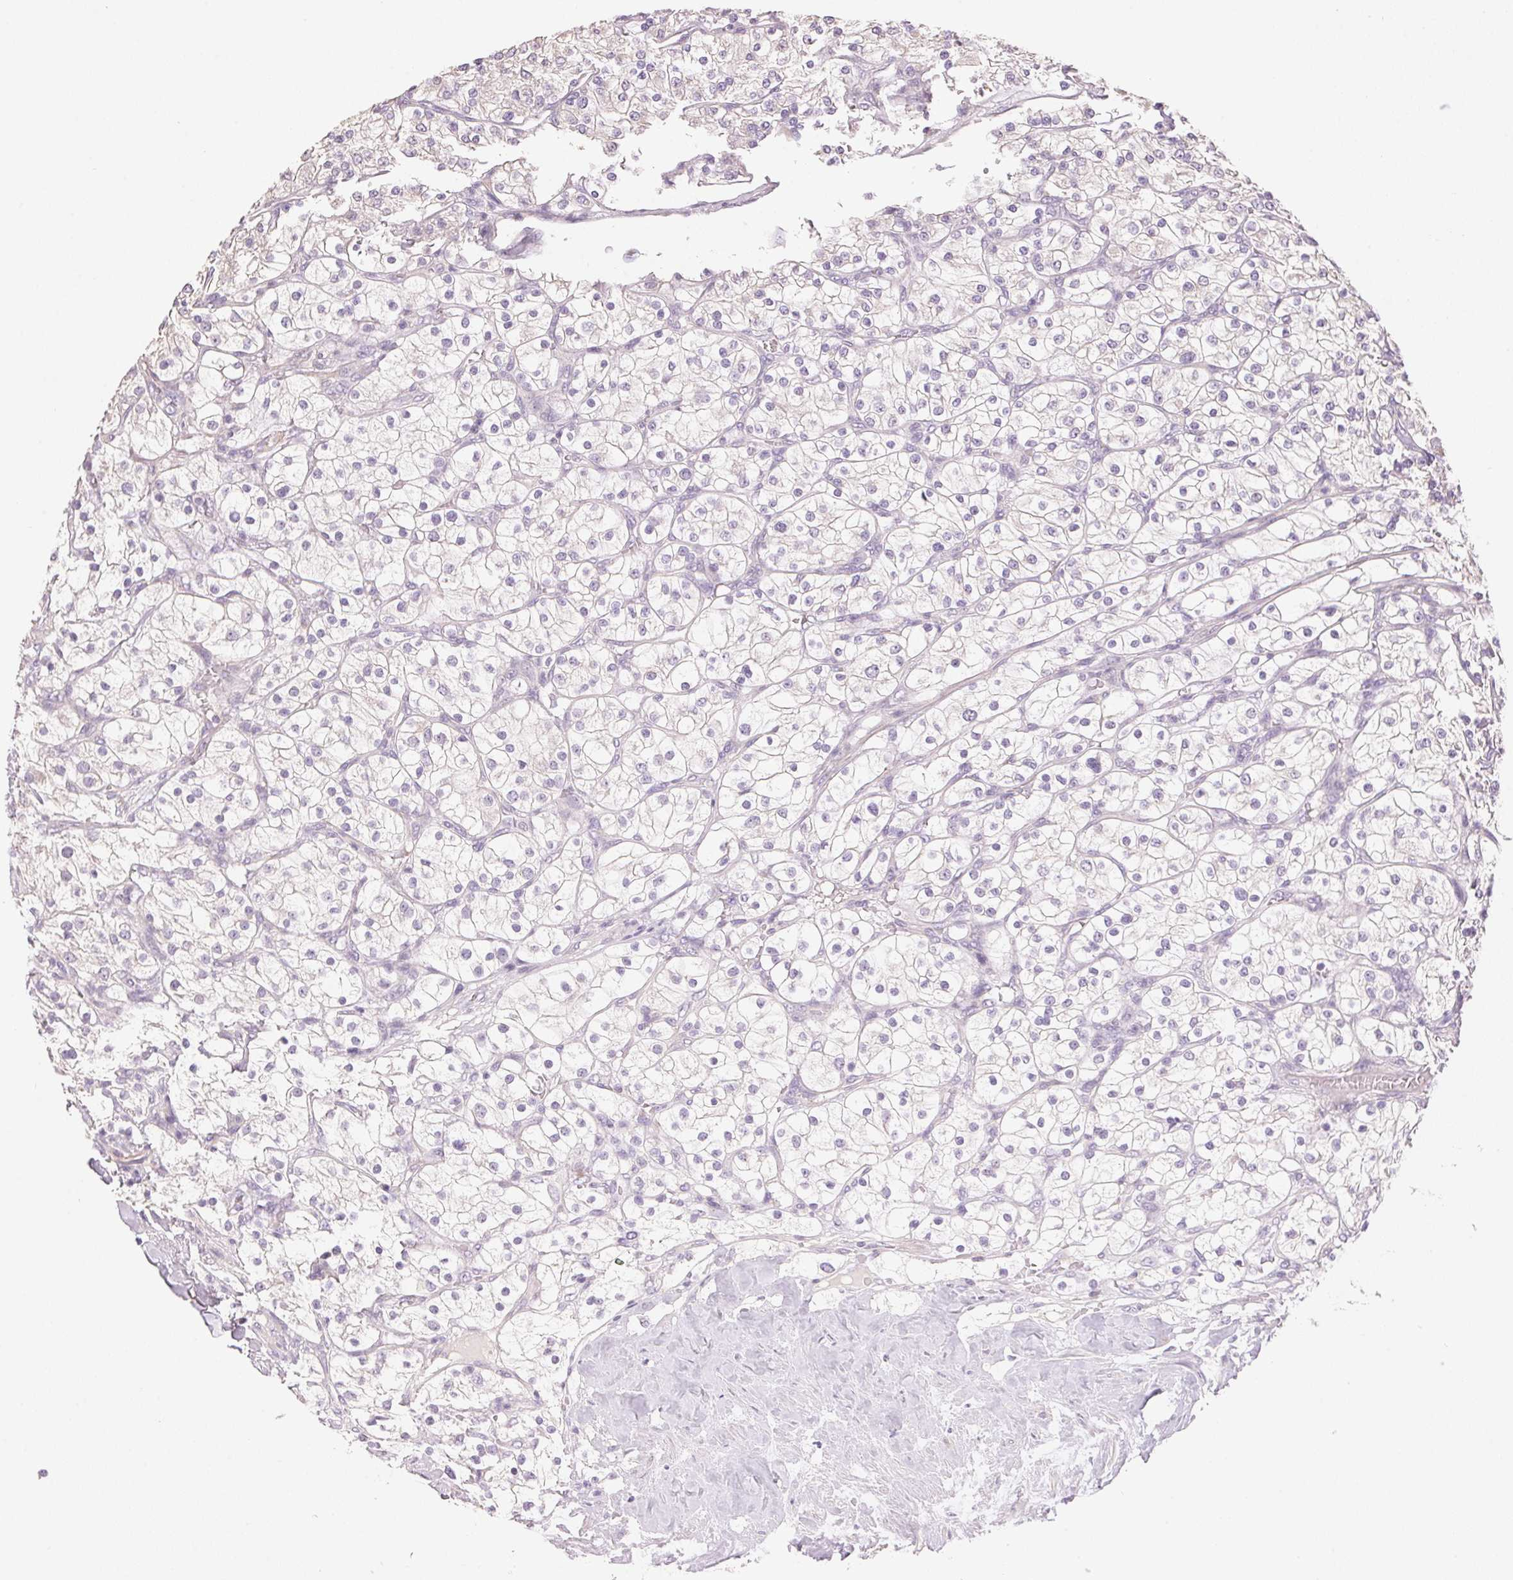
{"staining": {"intensity": "negative", "quantity": "none", "location": "none"}, "tissue": "renal cancer", "cell_type": "Tumor cells", "image_type": "cancer", "snomed": [{"axis": "morphology", "description": "Adenocarcinoma, NOS"}, {"axis": "topography", "description": "Kidney"}], "caption": "IHC micrograph of renal cancer (adenocarcinoma) stained for a protein (brown), which demonstrates no expression in tumor cells.", "gene": "LYZL6", "patient": {"sex": "male", "age": 80}}